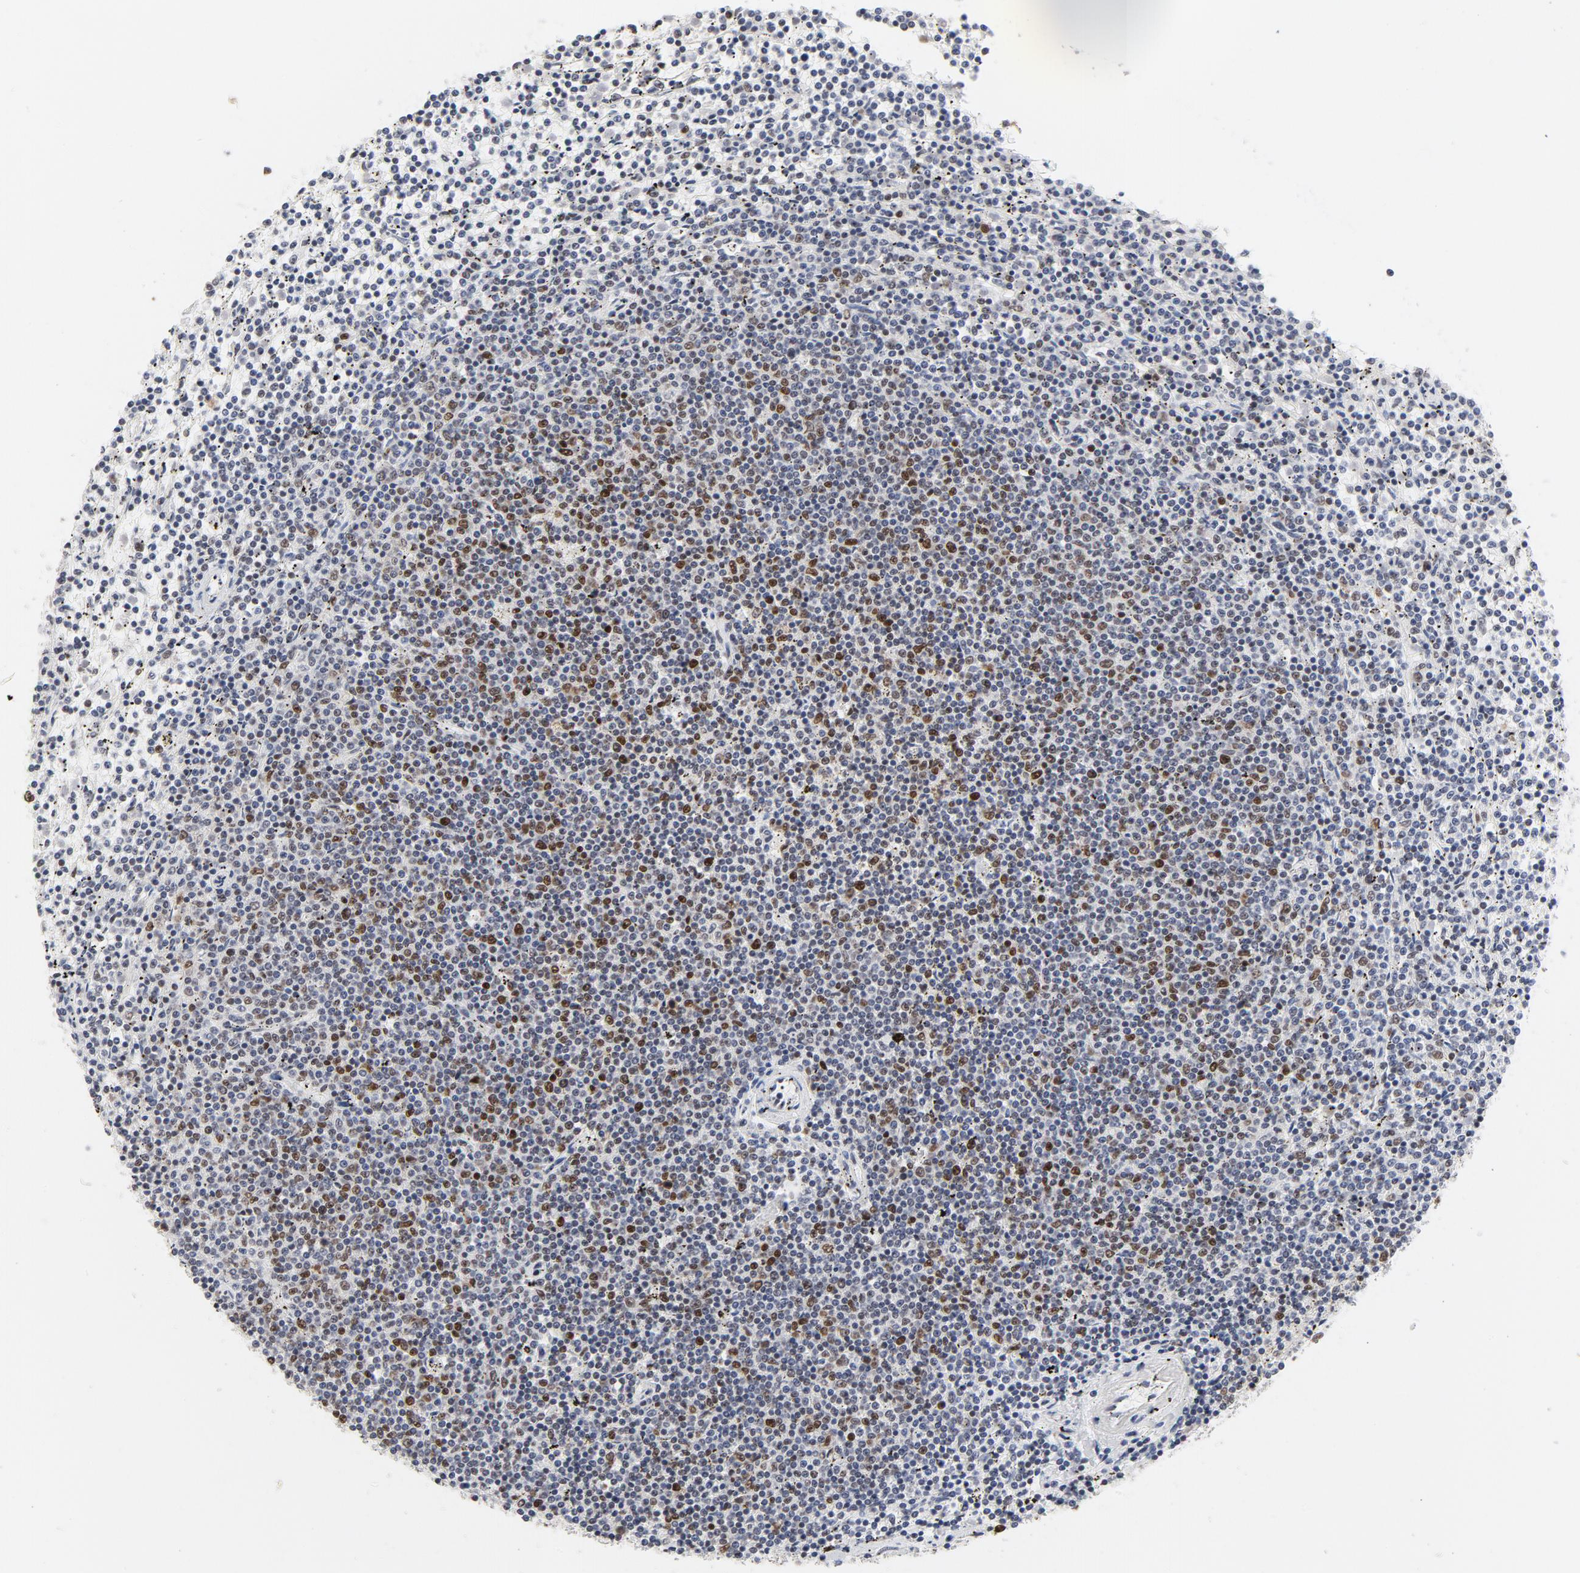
{"staining": {"intensity": "weak", "quantity": "<25%", "location": "nuclear"}, "tissue": "lymphoma", "cell_type": "Tumor cells", "image_type": "cancer", "snomed": [{"axis": "morphology", "description": "Malignant lymphoma, non-Hodgkin's type, Low grade"}, {"axis": "topography", "description": "Spleen"}], "caption": "Tumor cells are negative for brown protein staining in lymphoma.", "gene": "RFC4", "patient": {"sex": "female", "age": 50}}